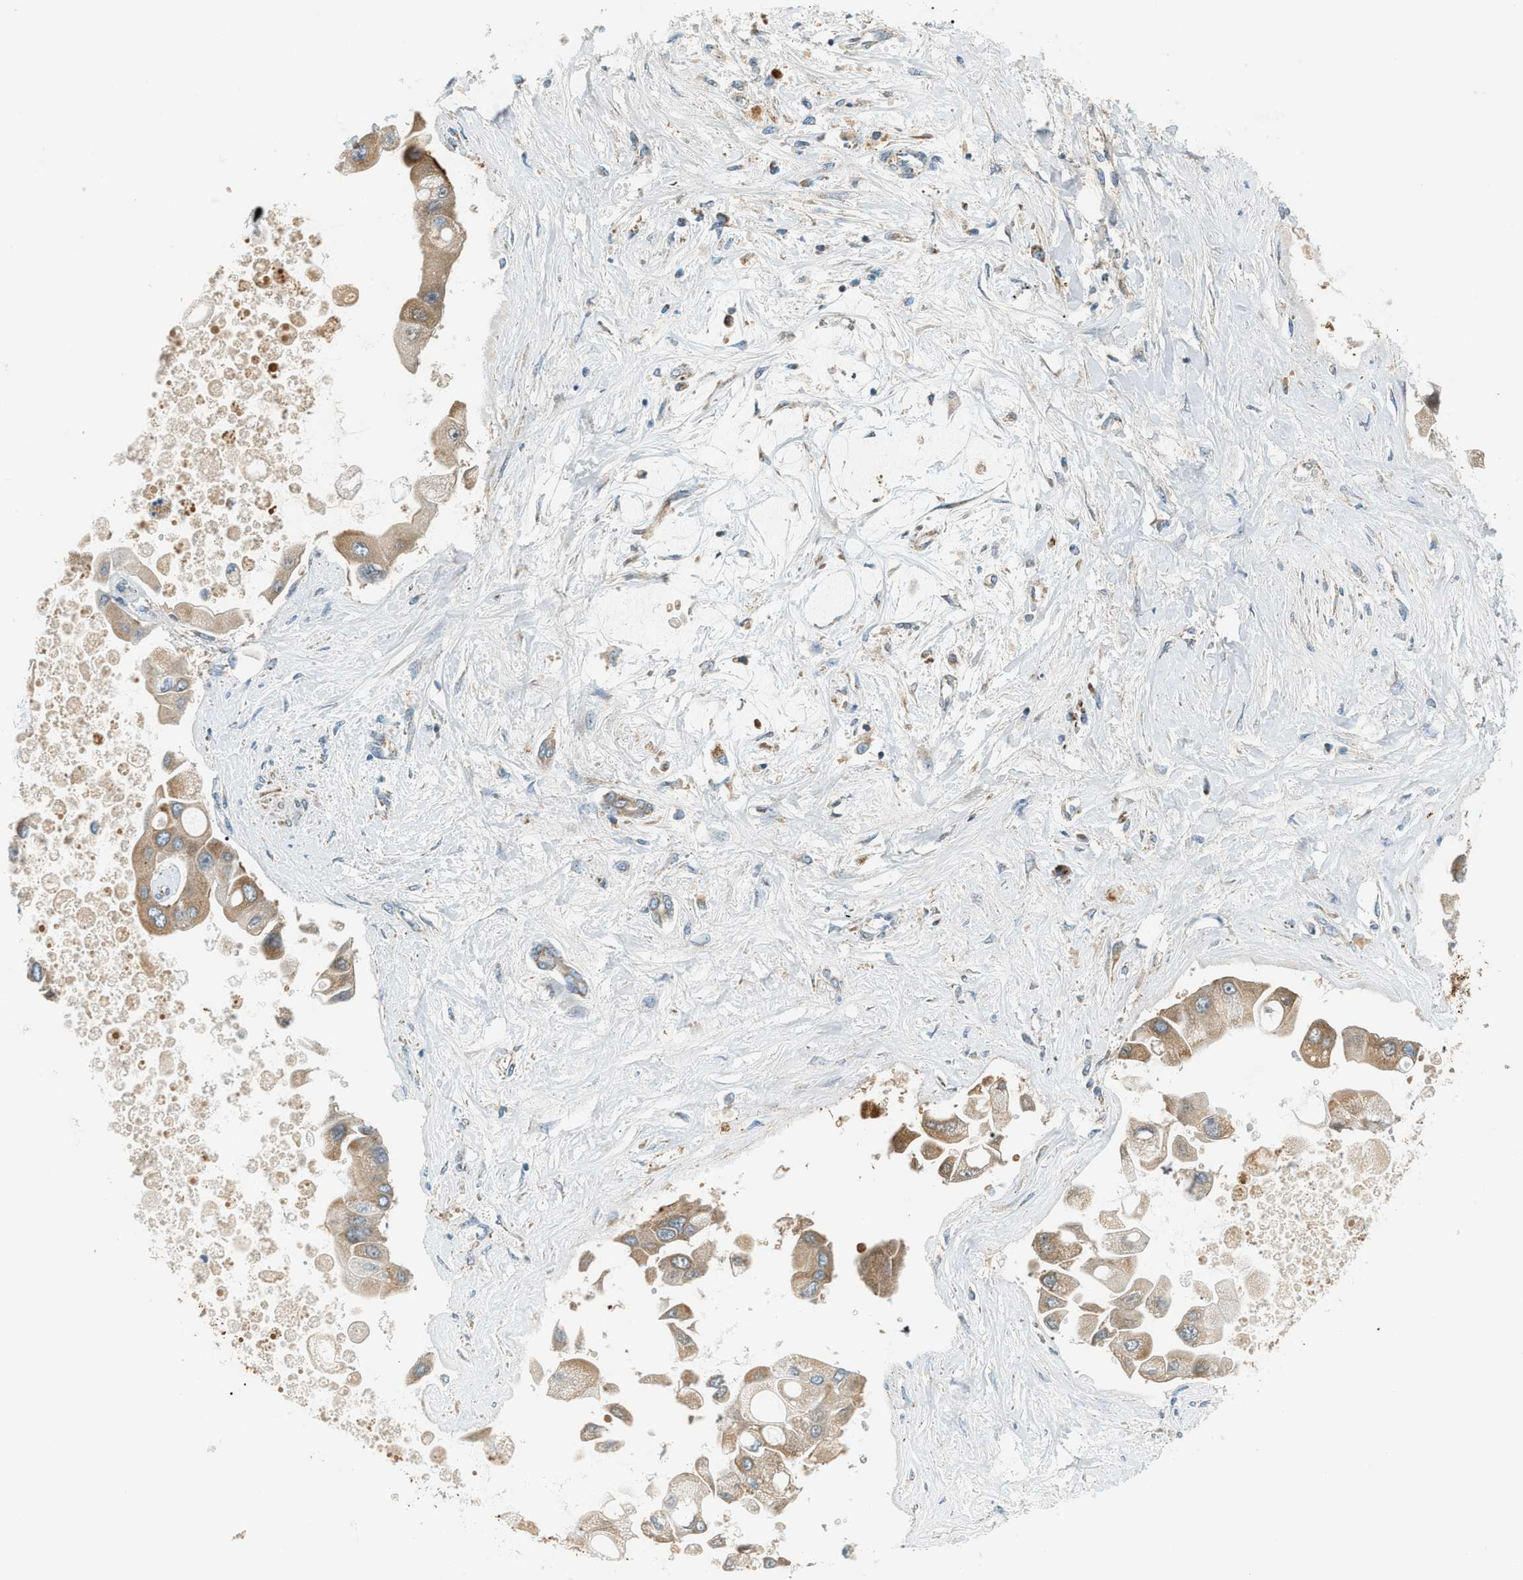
{"staining": {"intensity": "moderate", "quantity": ">75%", "location": "cytoplasmic/membranous"}, "tissue": "liver cancer", "cell_type": "Tumor cells", "image_type": "cancer", "snomed": [{"axis": "morphology", "description": "Cholangiocarcinoma"}, {"axis": "topography", "description": "Liver"}], "caption": "A brown stain highlights moderate cytoplasmic/membranous expression of a protein in human liver cancer (cholangiocarcinoma) tumor cells. (brown staining indicates protein expression, while blue staining denotes nuclei).", "gene": "PIGG", "patient": {"sex": "male", "age": 50}}